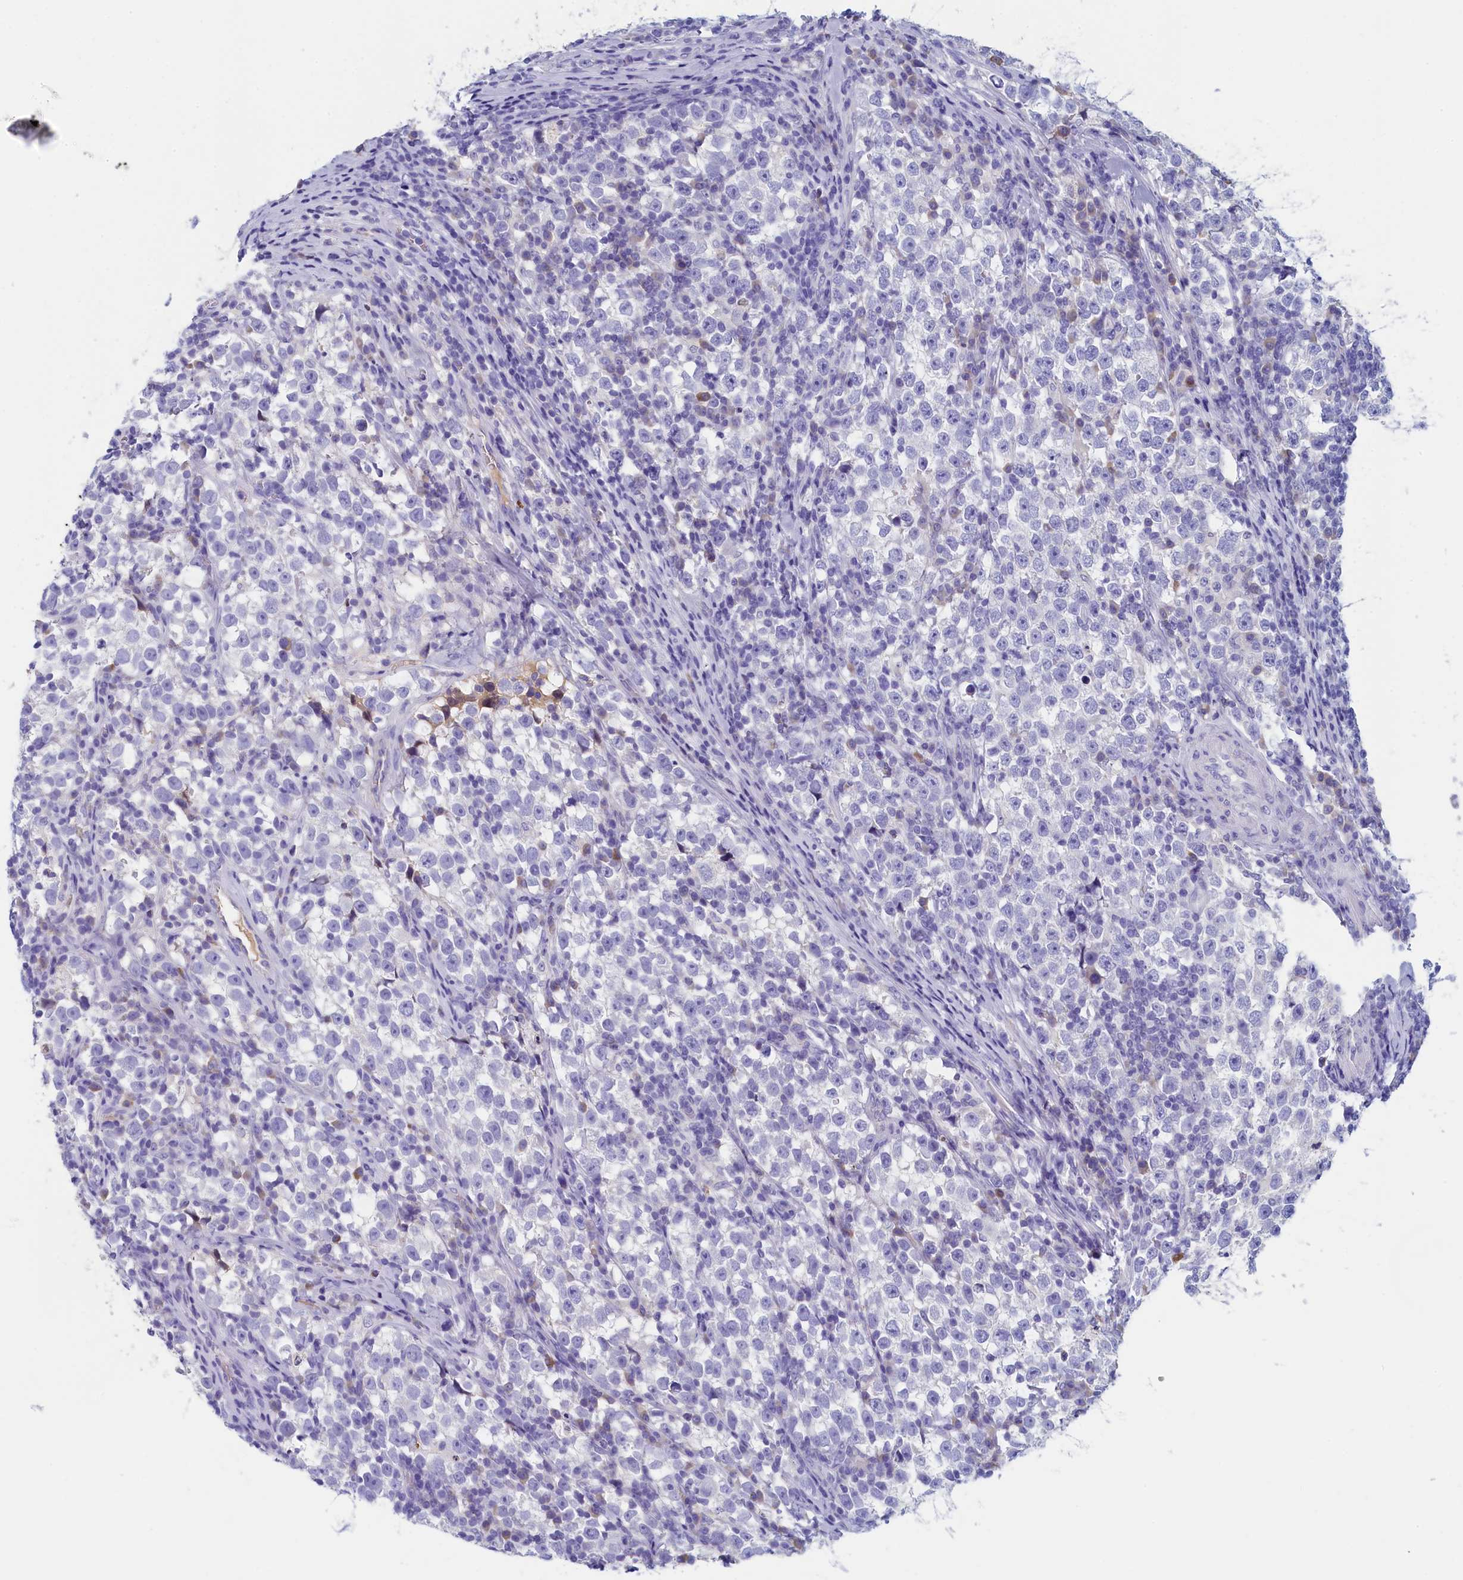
{"staining": {"intensity": "negative", "quantity": "none", "location": "none"}, "tissue": "testis cancer", "cell_type": "Tumor cells", "image_type": "cancer", "snomed": [{"axis": "morphology", "description": "Normal tissue, NOS"}, {"axis": "morphology", "description": "Seminoma, NOS"}, {"axis": "topography", "description": "Testis"}], "caption": "The micrograph exhibits no staining of tumor cells in testis cancer.", "gene": "GUCA1C", "patient": {"sex": "male", "age": 43}}